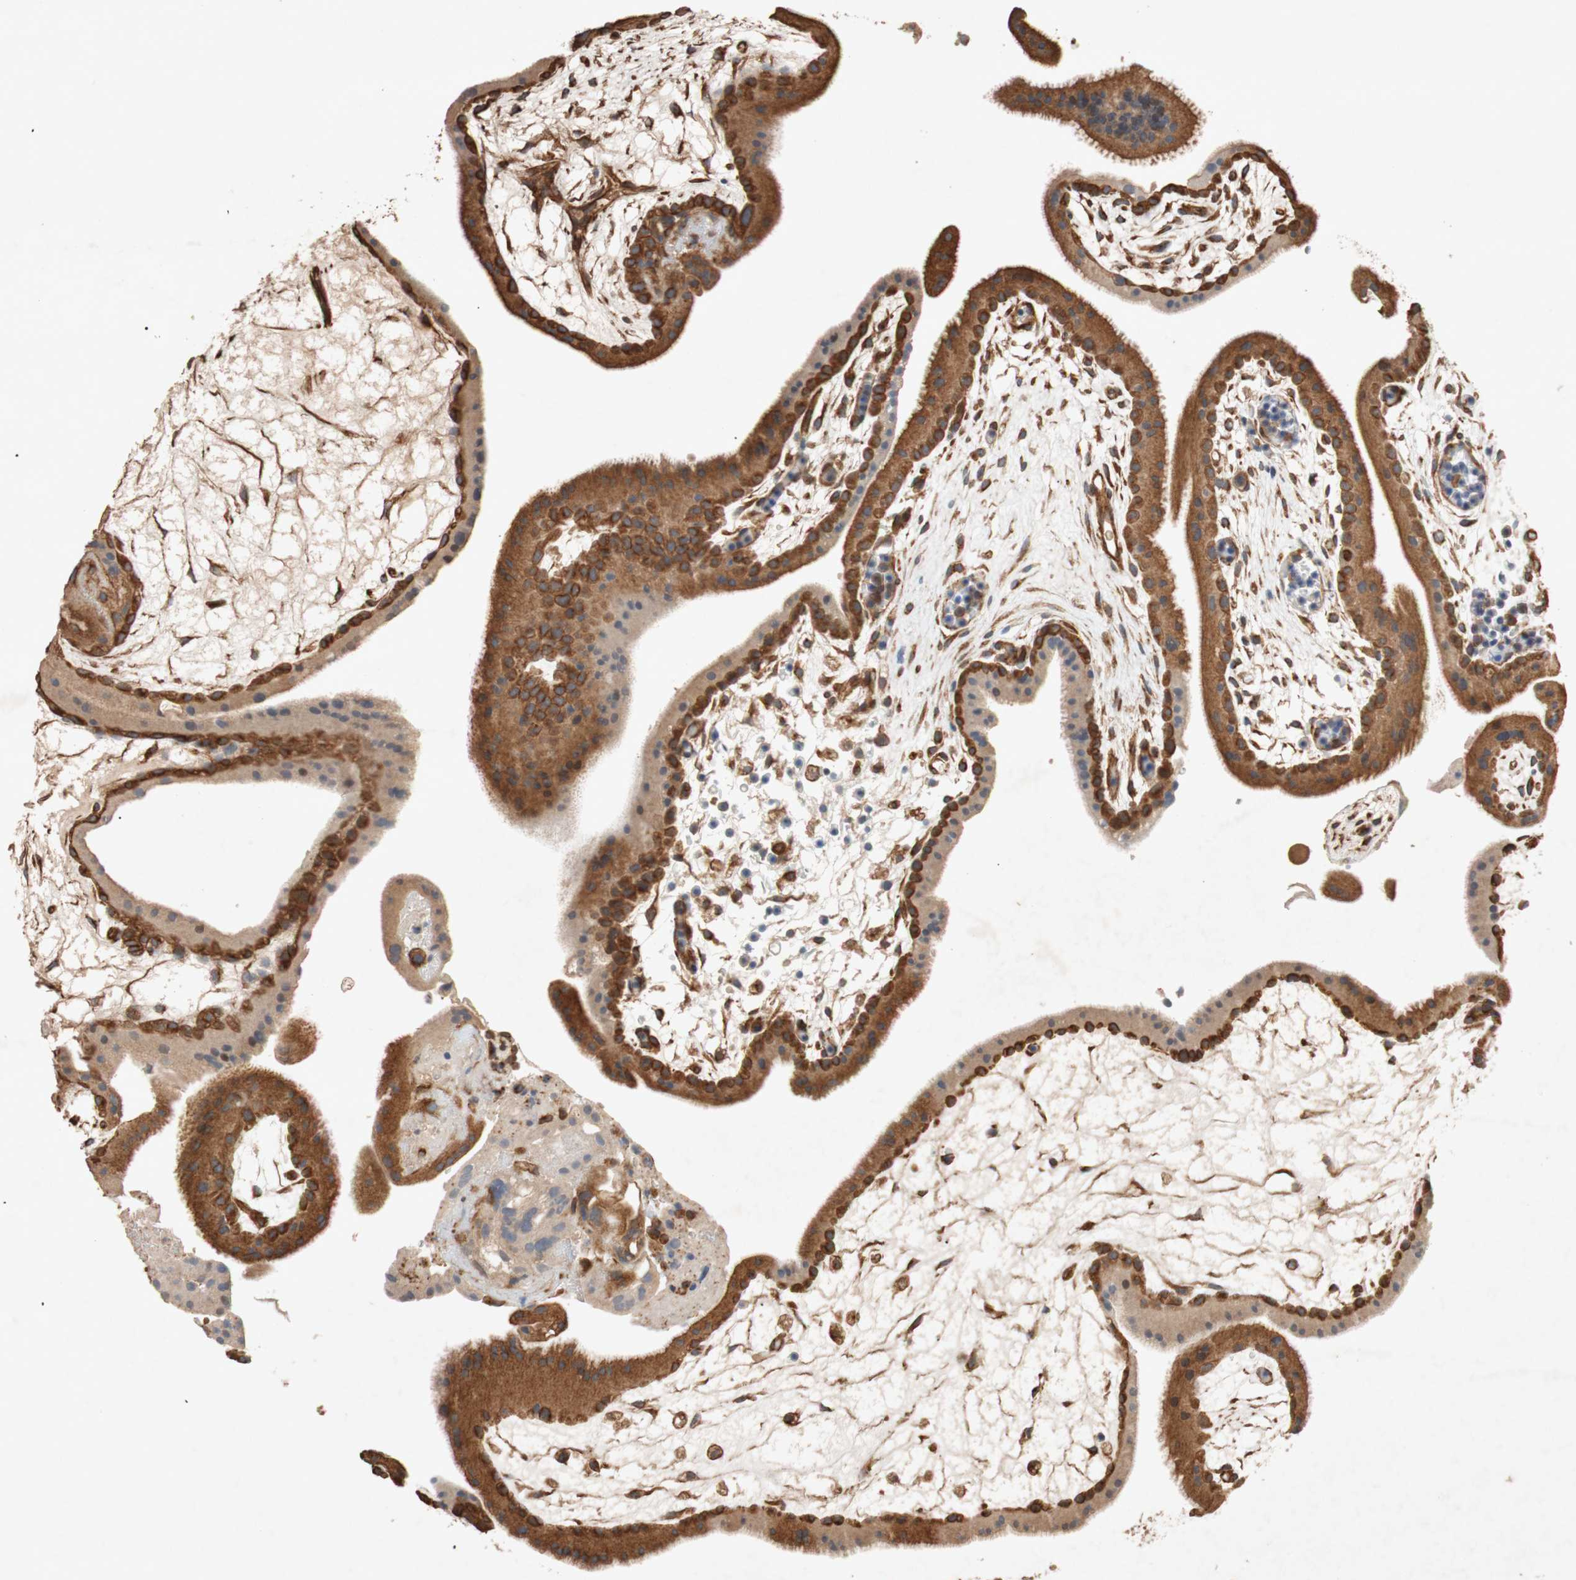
{"staining": {"intensity": "moderate", "quantity": ">75%", "location": "cytoplasmic/membranous"}, "tissue": "placenta", "cell_type": "Trophoblastic cells", "image_type": "normal", "snomed": [{"axis": "morphology", "description": "Normal tissue, NOS"}, {"axis": "topography", "description": "Placenta"}], "caption": "Immunohistochemistry (IHC) histopathology image of benign placenta: human placenta stained using immunohistochemistry (IHC) exhibits medium levels of moderate protein expression localized specifically in the cytoplasmic/membranous of trophoblastic cells, appearing as a cytoplasmic/membranous brown color.", "gene": "TUBB", "patient": {"sex": "female", "age": 19}}